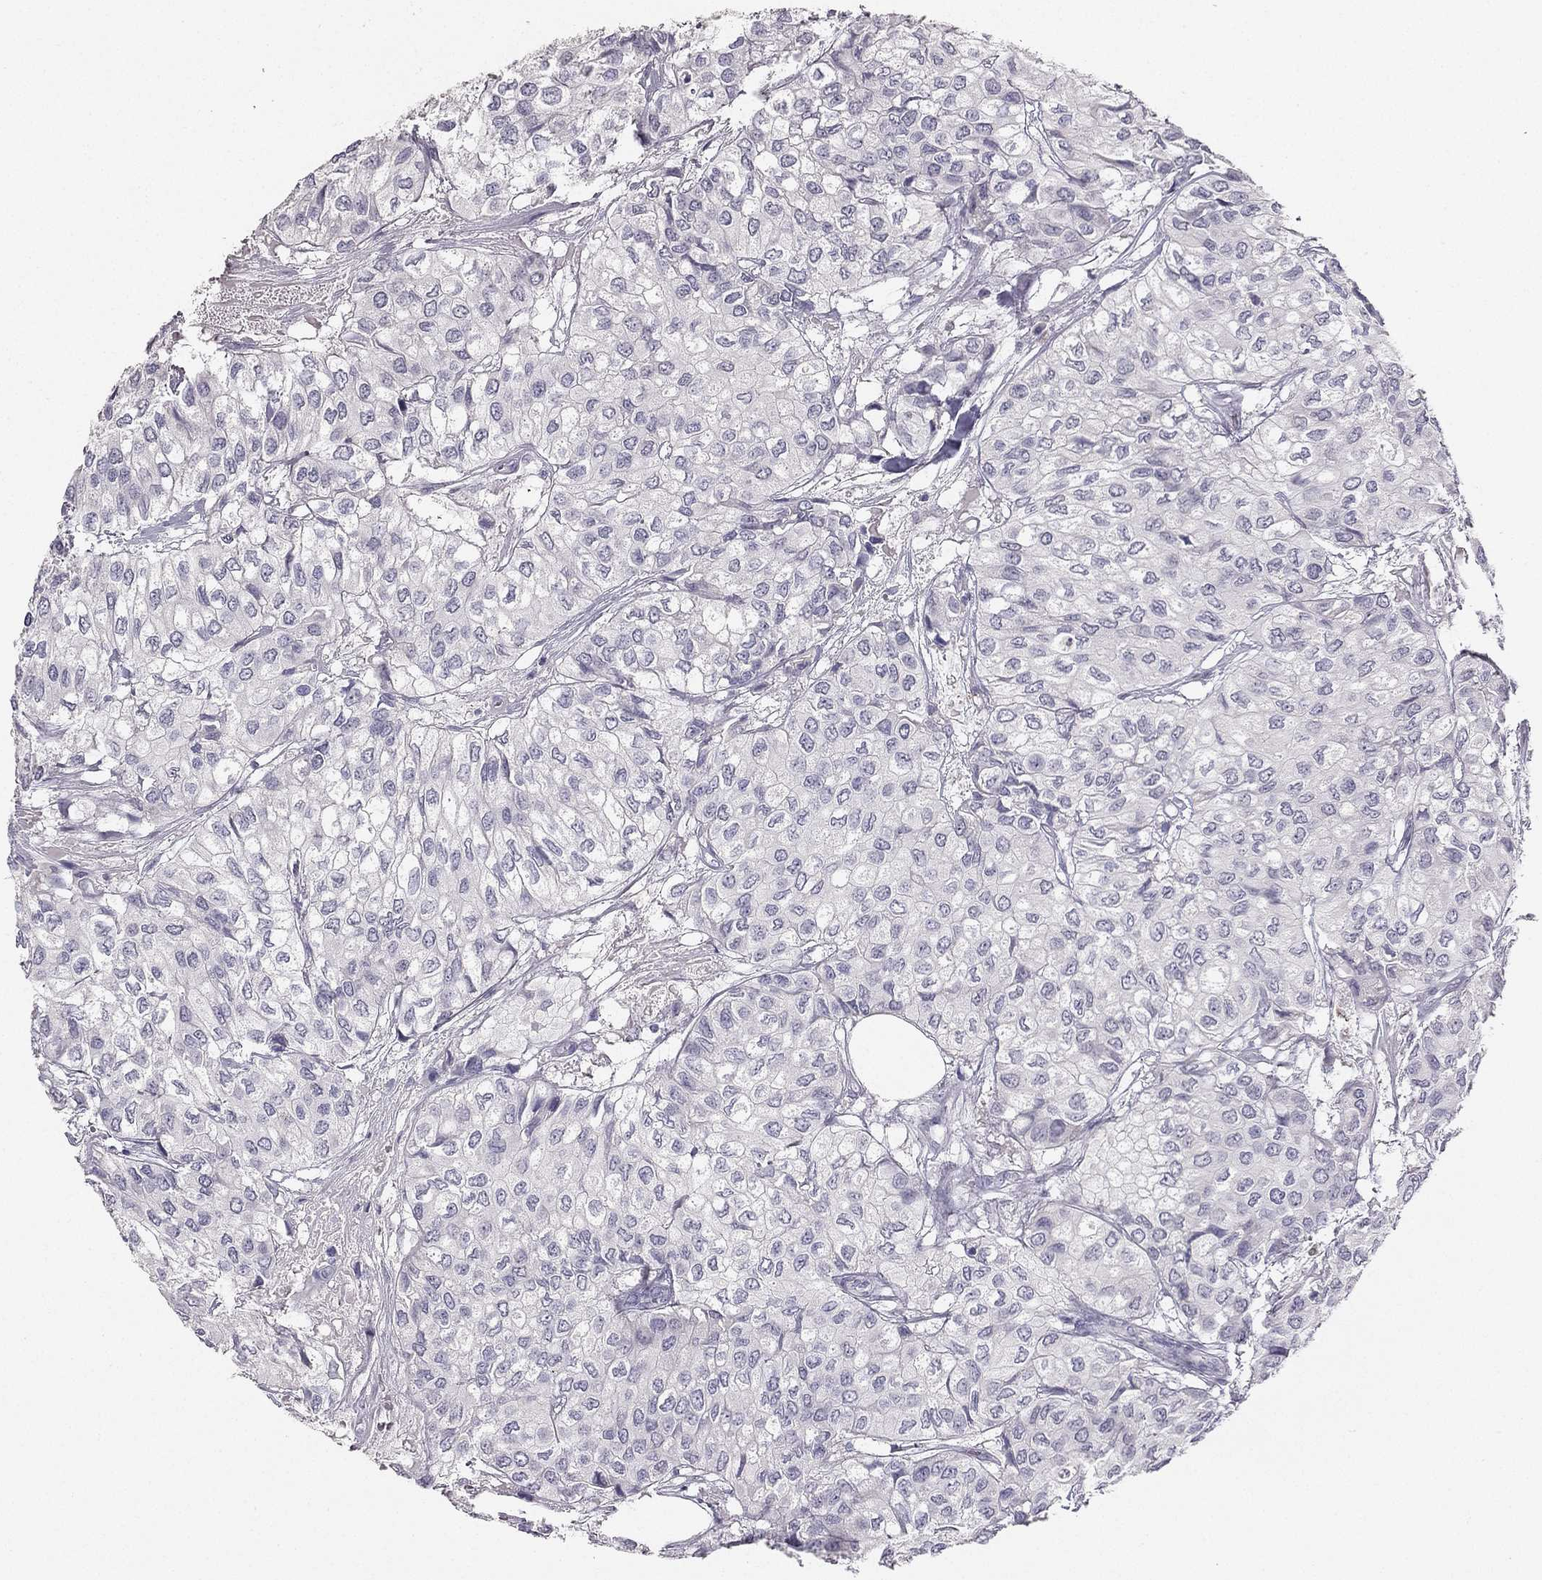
{"staining": {"intensity": "negative", "quantity": "none", "location": "none"}, "tissue": "urothelial cancer", "cell_type": "Tumor cells", "image_type": "cancer", "snomed": [{"axis": "morphology", "description": "Urothelial carcinoma, High grade"}, {"axis": "topography", "description": "Urinary bladder"}], "caption": "Immunohistochemistry micrograph of neoplastic tissue: human urothelial carcinoma (high-grade) stained with DAB (3,3'-diaminobenzidine) shows no significant protein positivity in tumor cells. (IHC, brightfield microscopy, high magnification).", "gene": "CALB2", "patient": {"sex": "male", "age": 73}}